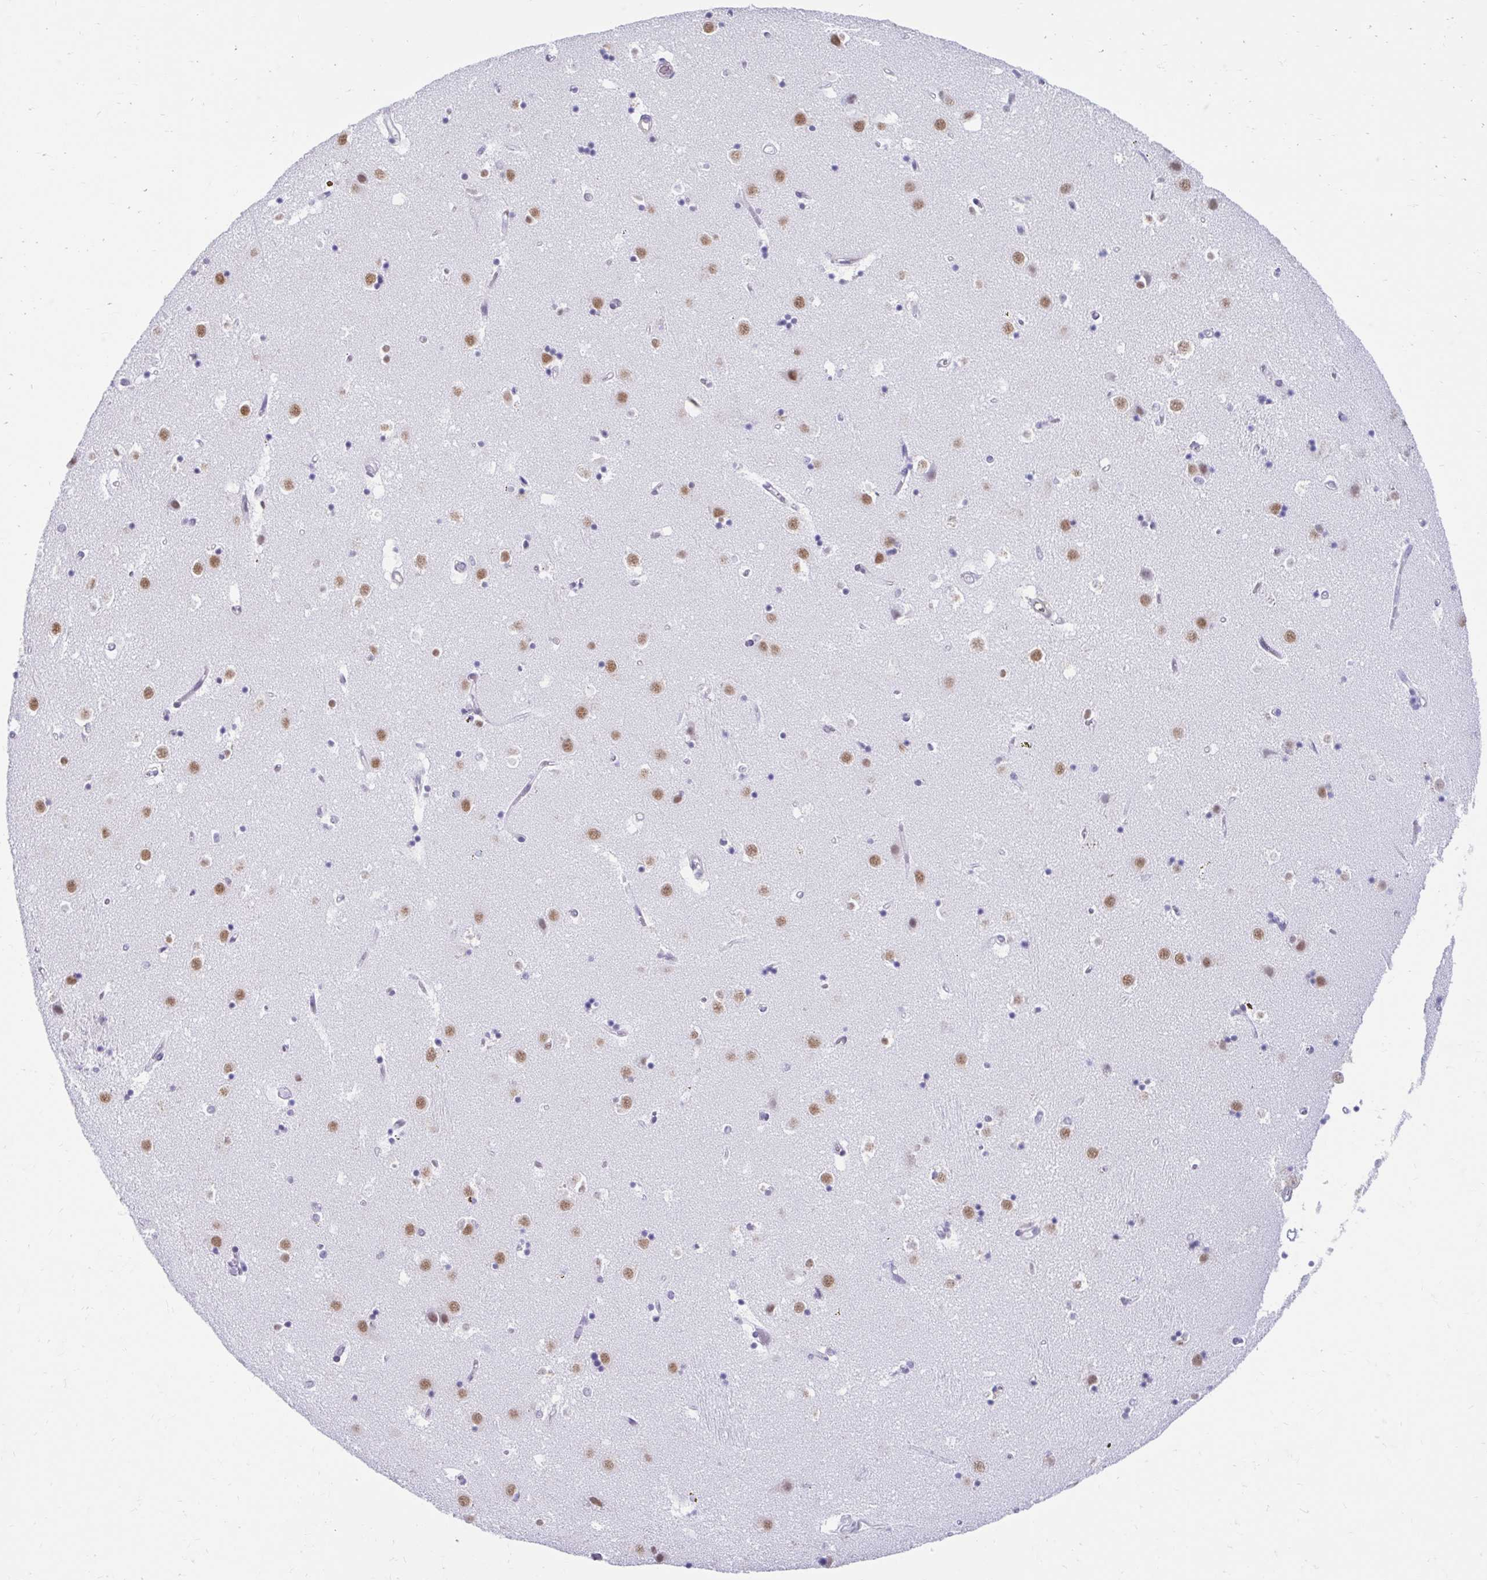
{"staining": {"intensity": "negative", "quantity": "none", "location": "none"}, "tissue": "caudate", "cell_type": "Glial cells", "image_type": "normal", "snomed": [{"axis": "morphology", "description": "Normal tissue, NOS"}, {"axis": "topography", "description": "Lateral ventricle wall"}], "caption": "Immunohistochemical staining of unremarkable human caudate demonstrates no significant staining in glial cells.", "gene": "DCAF17", "patient": {"sex": "male", "age": 58}}